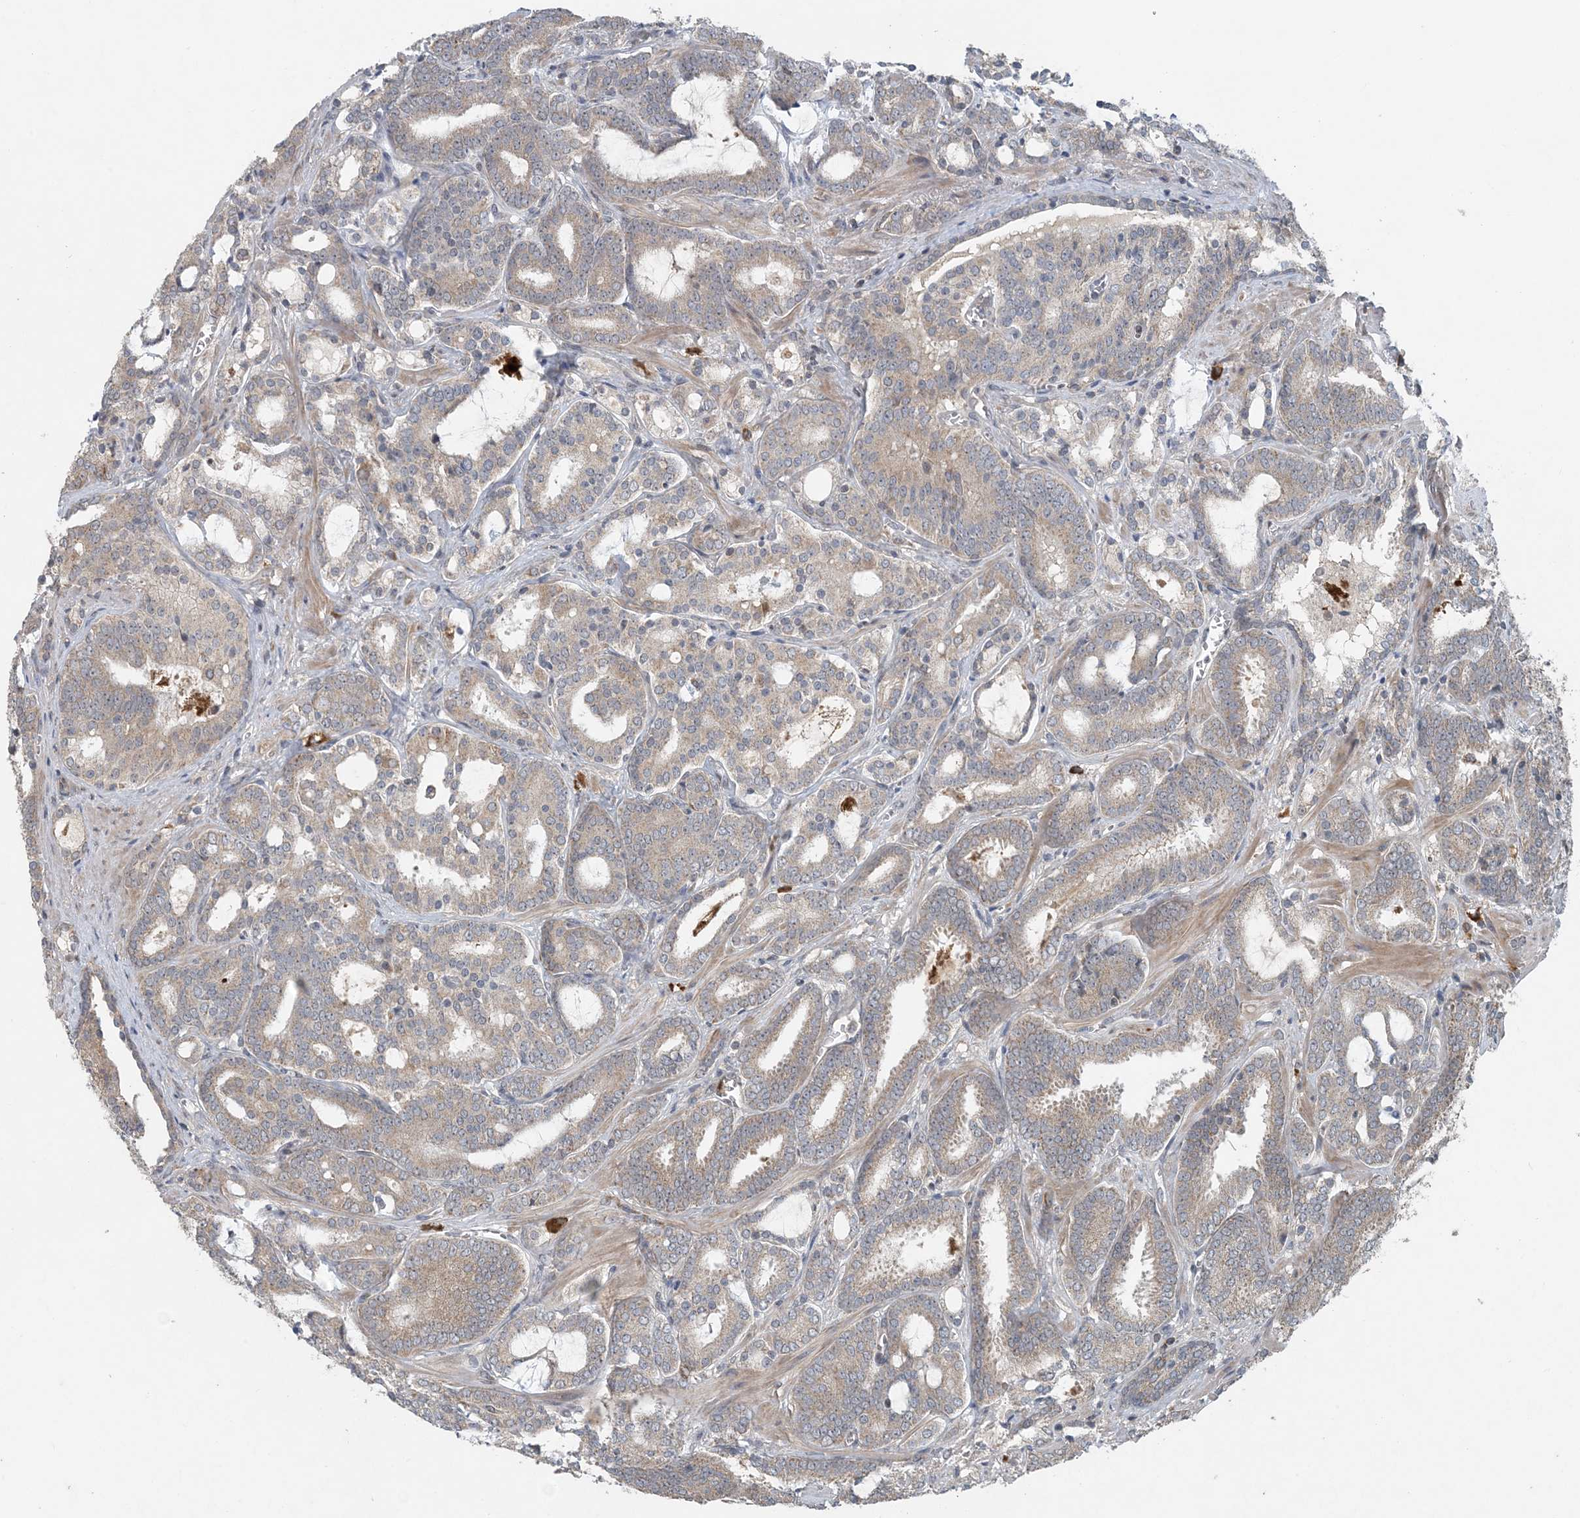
{"staining": {"intensity": "weak", "quantity": "25%-75%", "location": "cytoplasmic/membranous"}, "tissue": "prostate cancer", "cell_type": "Tumor cells", "image_type": "cancer", "snomed": [{"axis": "morphology", "description": "Adenocarcinoma, High grade"}, {"axis": "topography", "description": "Prostate and seminal vesicle, NOS"}], "caption": "Protein expression analysis of prostate adenocarcinoma (high-grade) shows weak cytoplasmic/membranous expression in approximately 25%-75% of tumor cells. (Brightfield microscopy of DAB IHC at high magnification).", "gene": "MYO9B", "patient": {"sex": "male", "age": 67}}